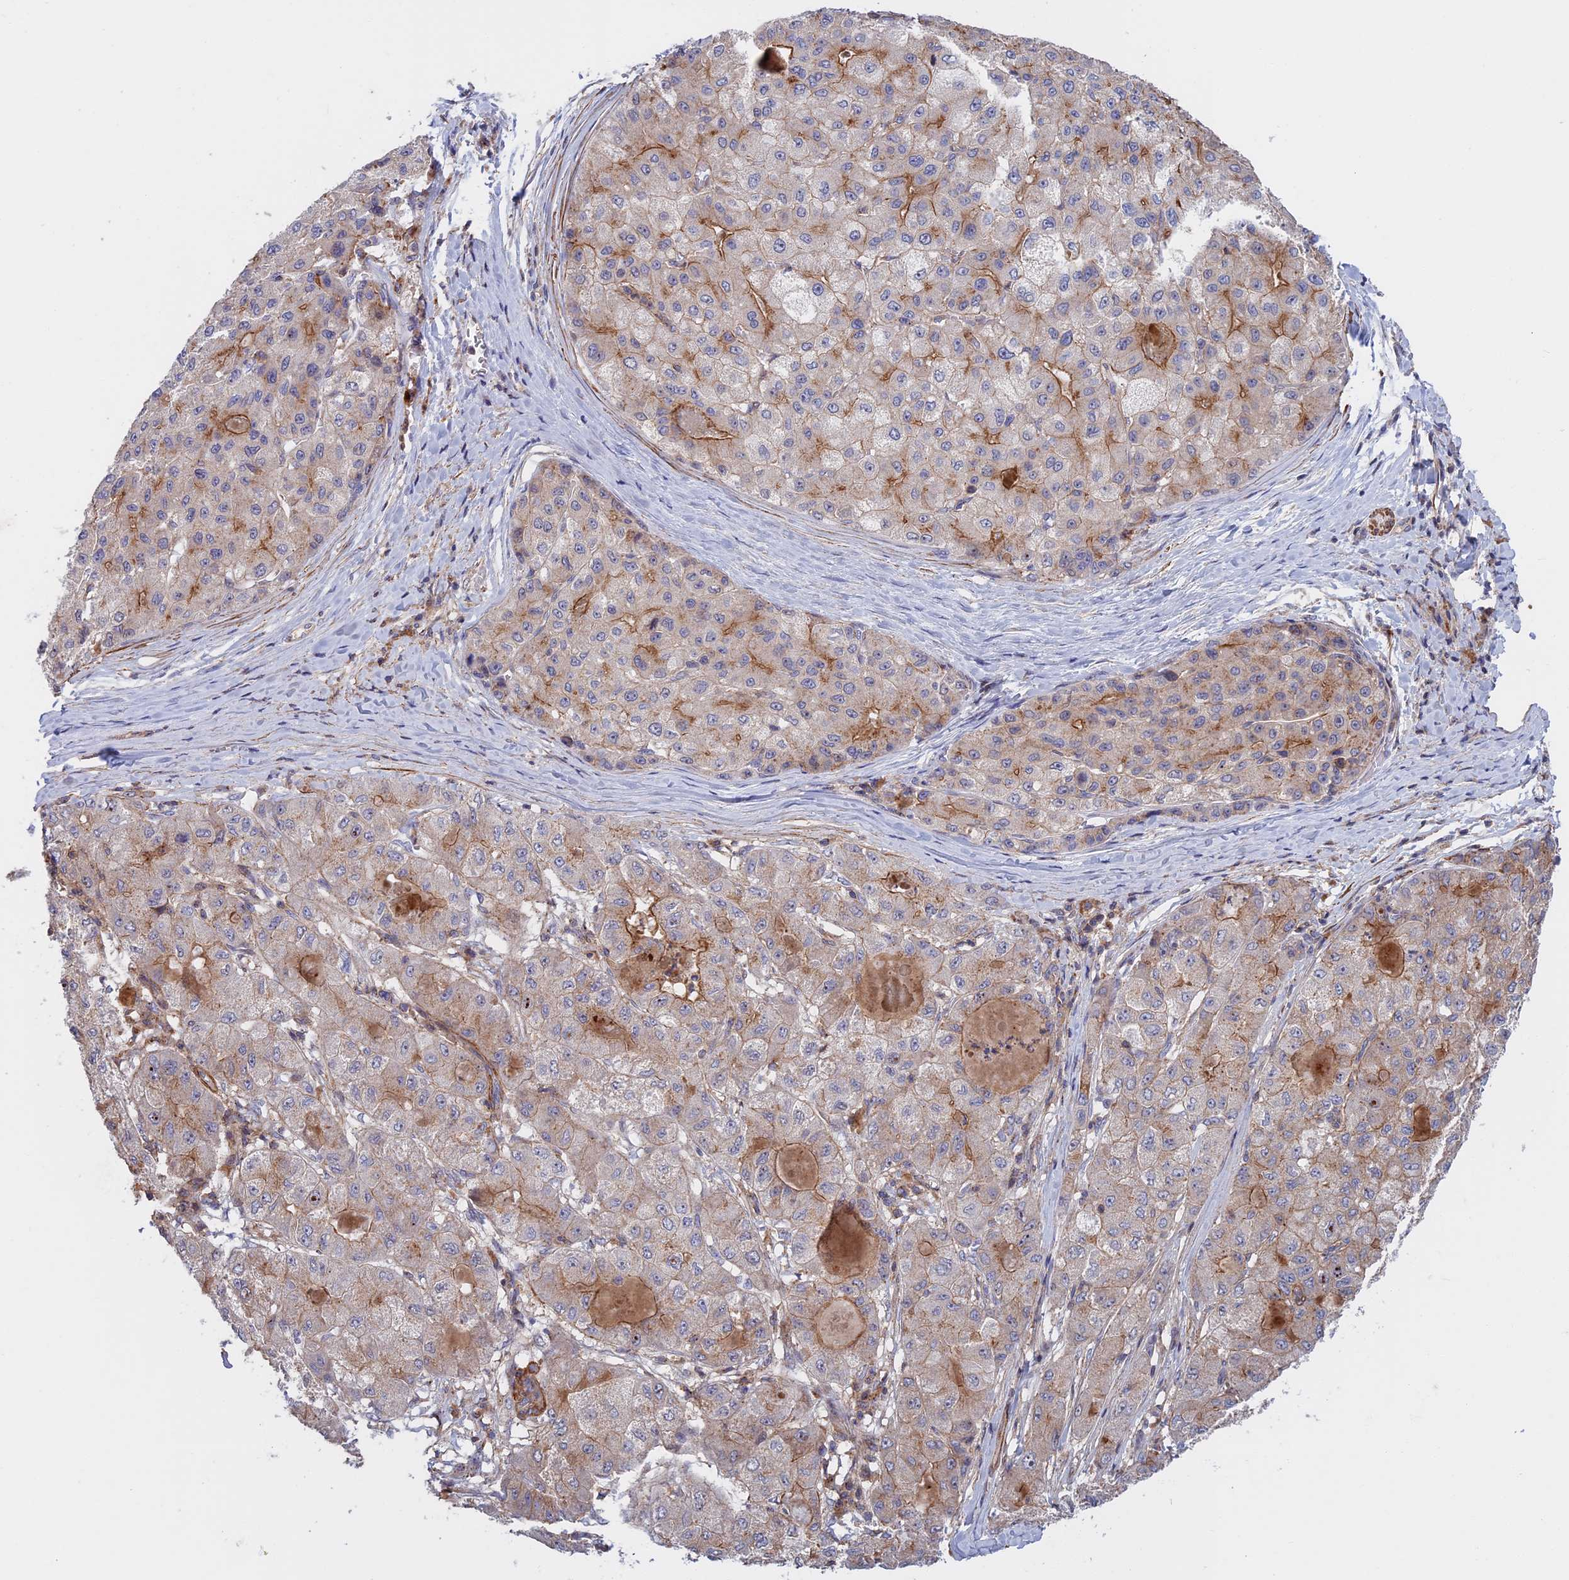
{"staining": {"intensity": "moderate", "quantity": "<25%", "location": "cytoplasmic/membranous"}, "tissue": "liver cancer", "cell_type": "Tumor cells", "image_type": "cancer", "snomed": [{"axis": "morphology", "description": "Carcinoma, Hepatocellular, NOS"}, {"axis": "topography", "description": "Liver"}], "caption": "Human hepatocellular carcinoma (liver) stained with a brown dye shows moderate cytoplasmic/membranous positive expression in about <25% of tumor cells.", "gene": "LYPD5", "patient": {"sex": "male", "age": 80}}